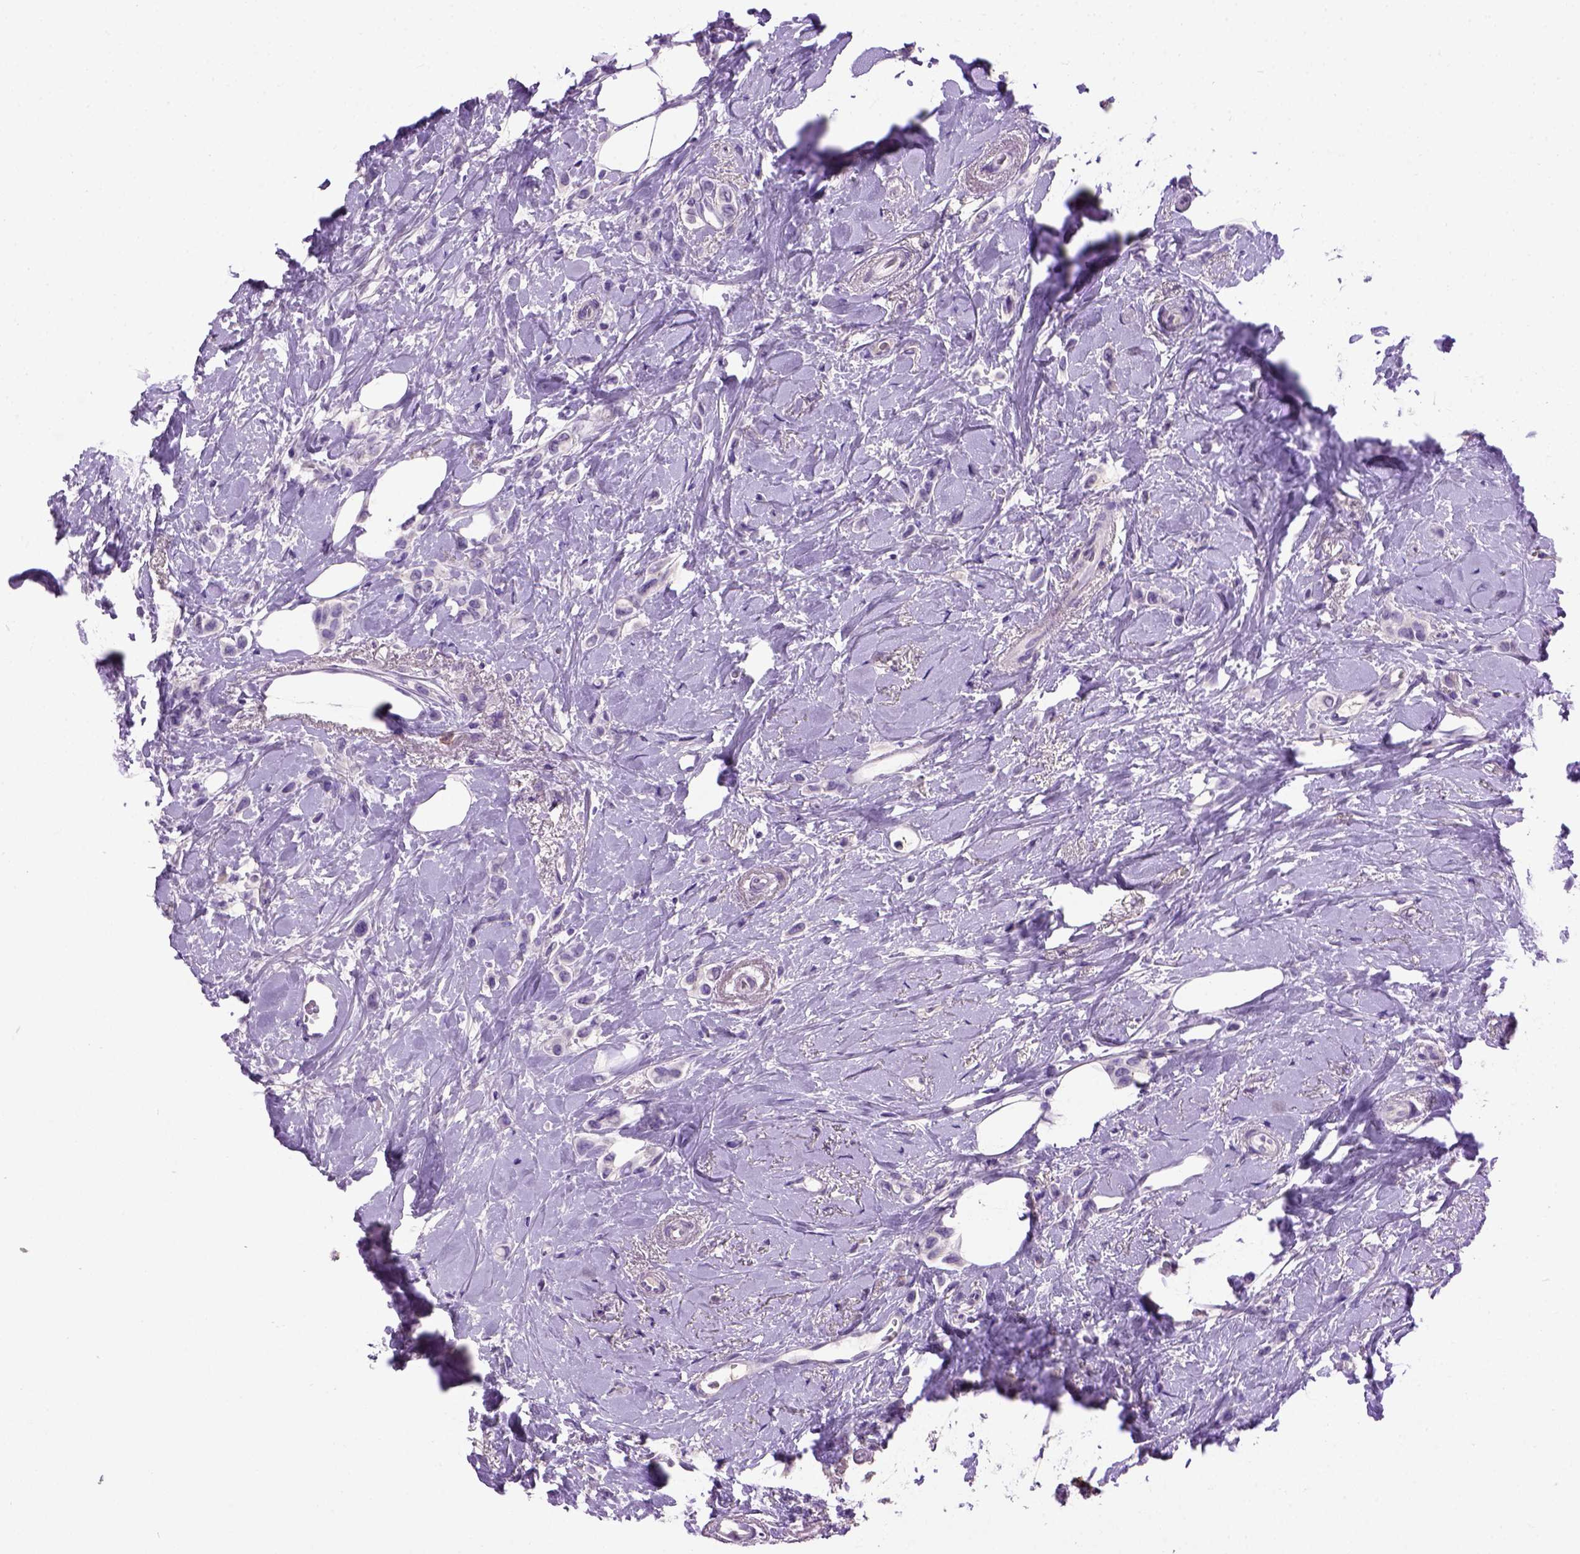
{"staining": {"intensity": "negative", "quantity": "none", "location": "none"}, "tissue": "breast cancer", "cell_type": "Tumor cells", "image_type": "cancer", "snomed": [{"axis": "morphology", "description": "Lobular carcinoma"}, {"axis": "topography", "description": "Breast"}], "caption": "Tumor cells show no significant positivity in breast lobular carcinoma.", "gene": "CDH1", "patient": {"sex": "female", "age": 66}}